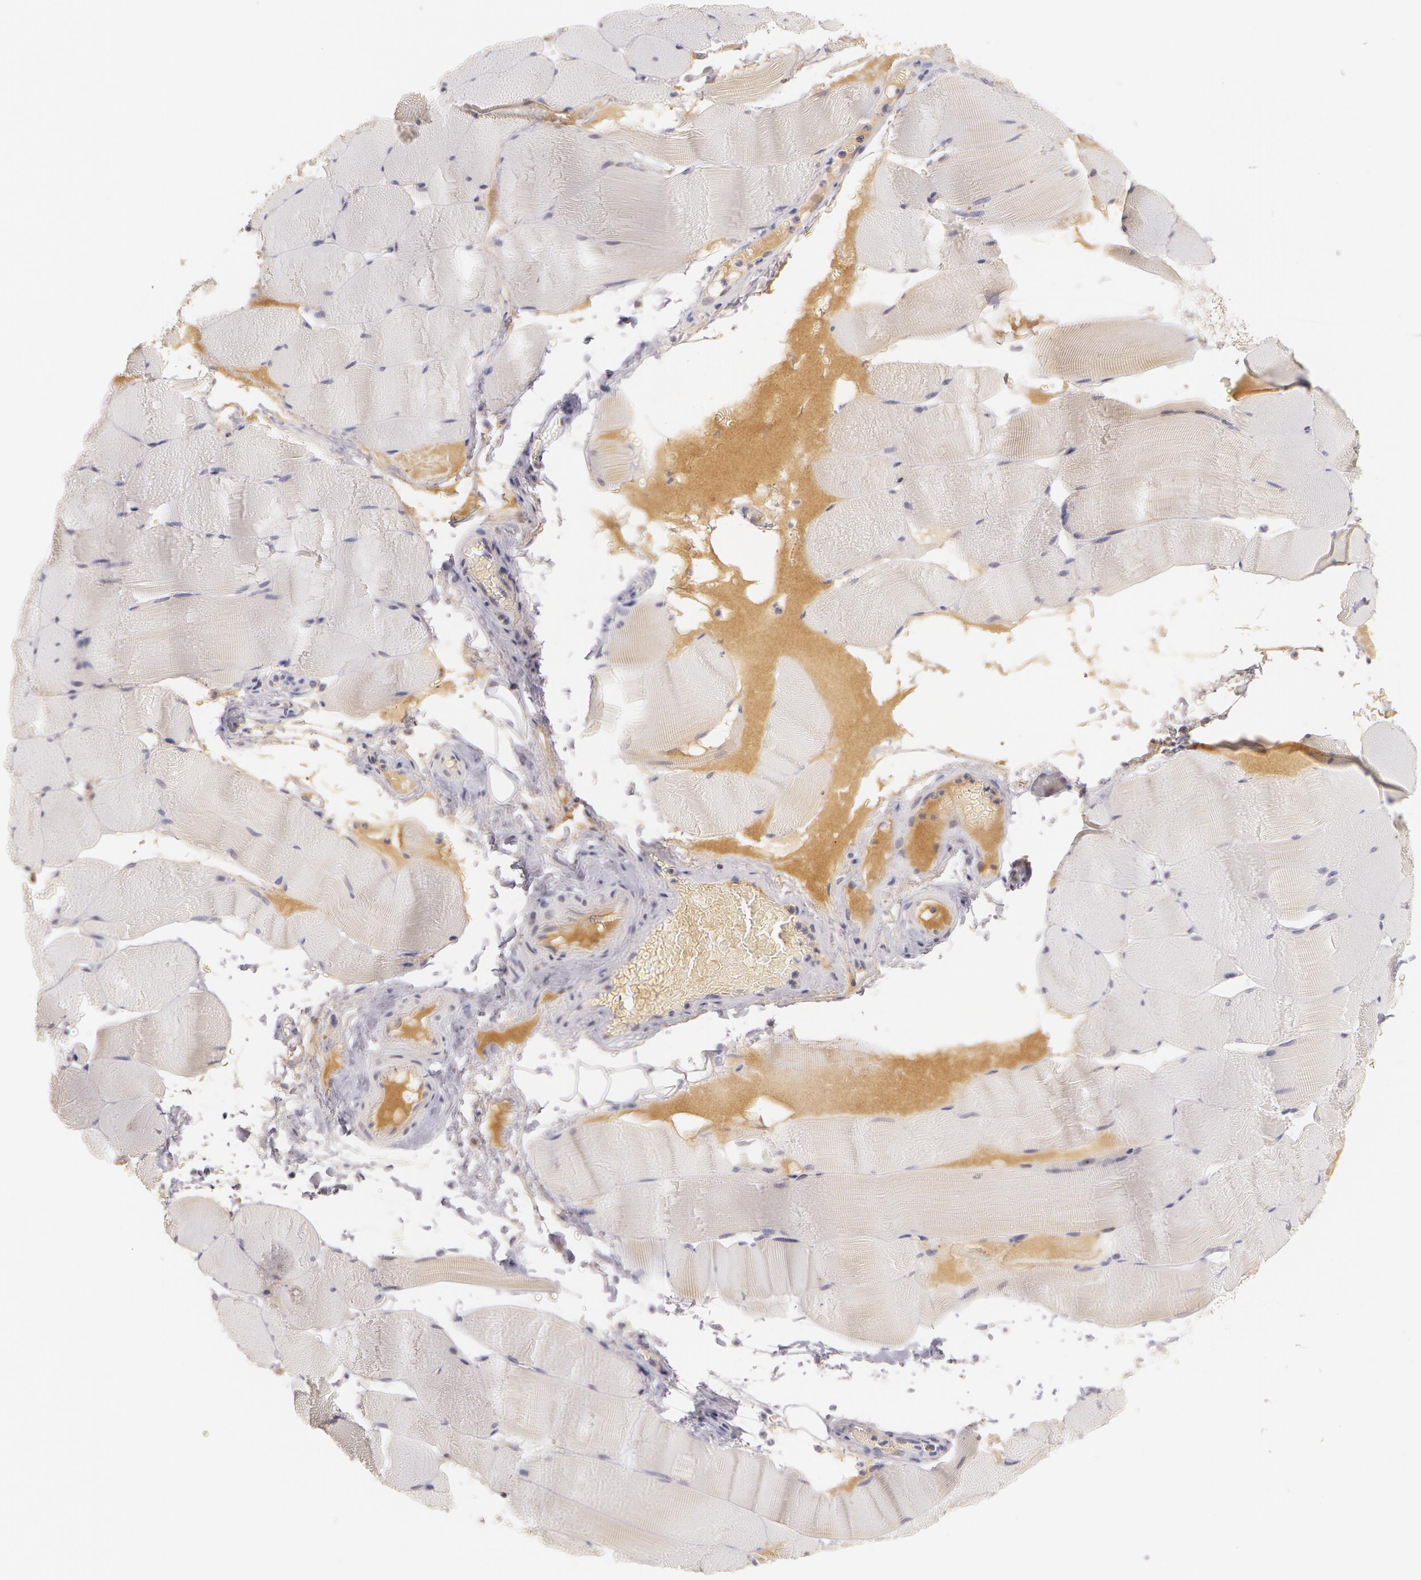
{"staining": {"intensity": "negative", "quantity": "none", "location": "none"}, "tissue": "skeletal muscle", "cell_type": "Myocytes", "image_type": "normal", "snomed": [{"axis": "morphology", "description": "Normal tissue, NOS"}, {"axis": "topography", "description": "Skeletal muscle"}], "caption": "DAB immunohistochemical staining of unremarkable human skeletal muscle shows no significant expression in myocytes. The staining is performed using DAB (3,3'-diaminobenzidine) brown chromogen with nuclei counter-stained in using hematoxylin.", "gene": "LBP", "patient": {"sex": "male", "age": 62}}